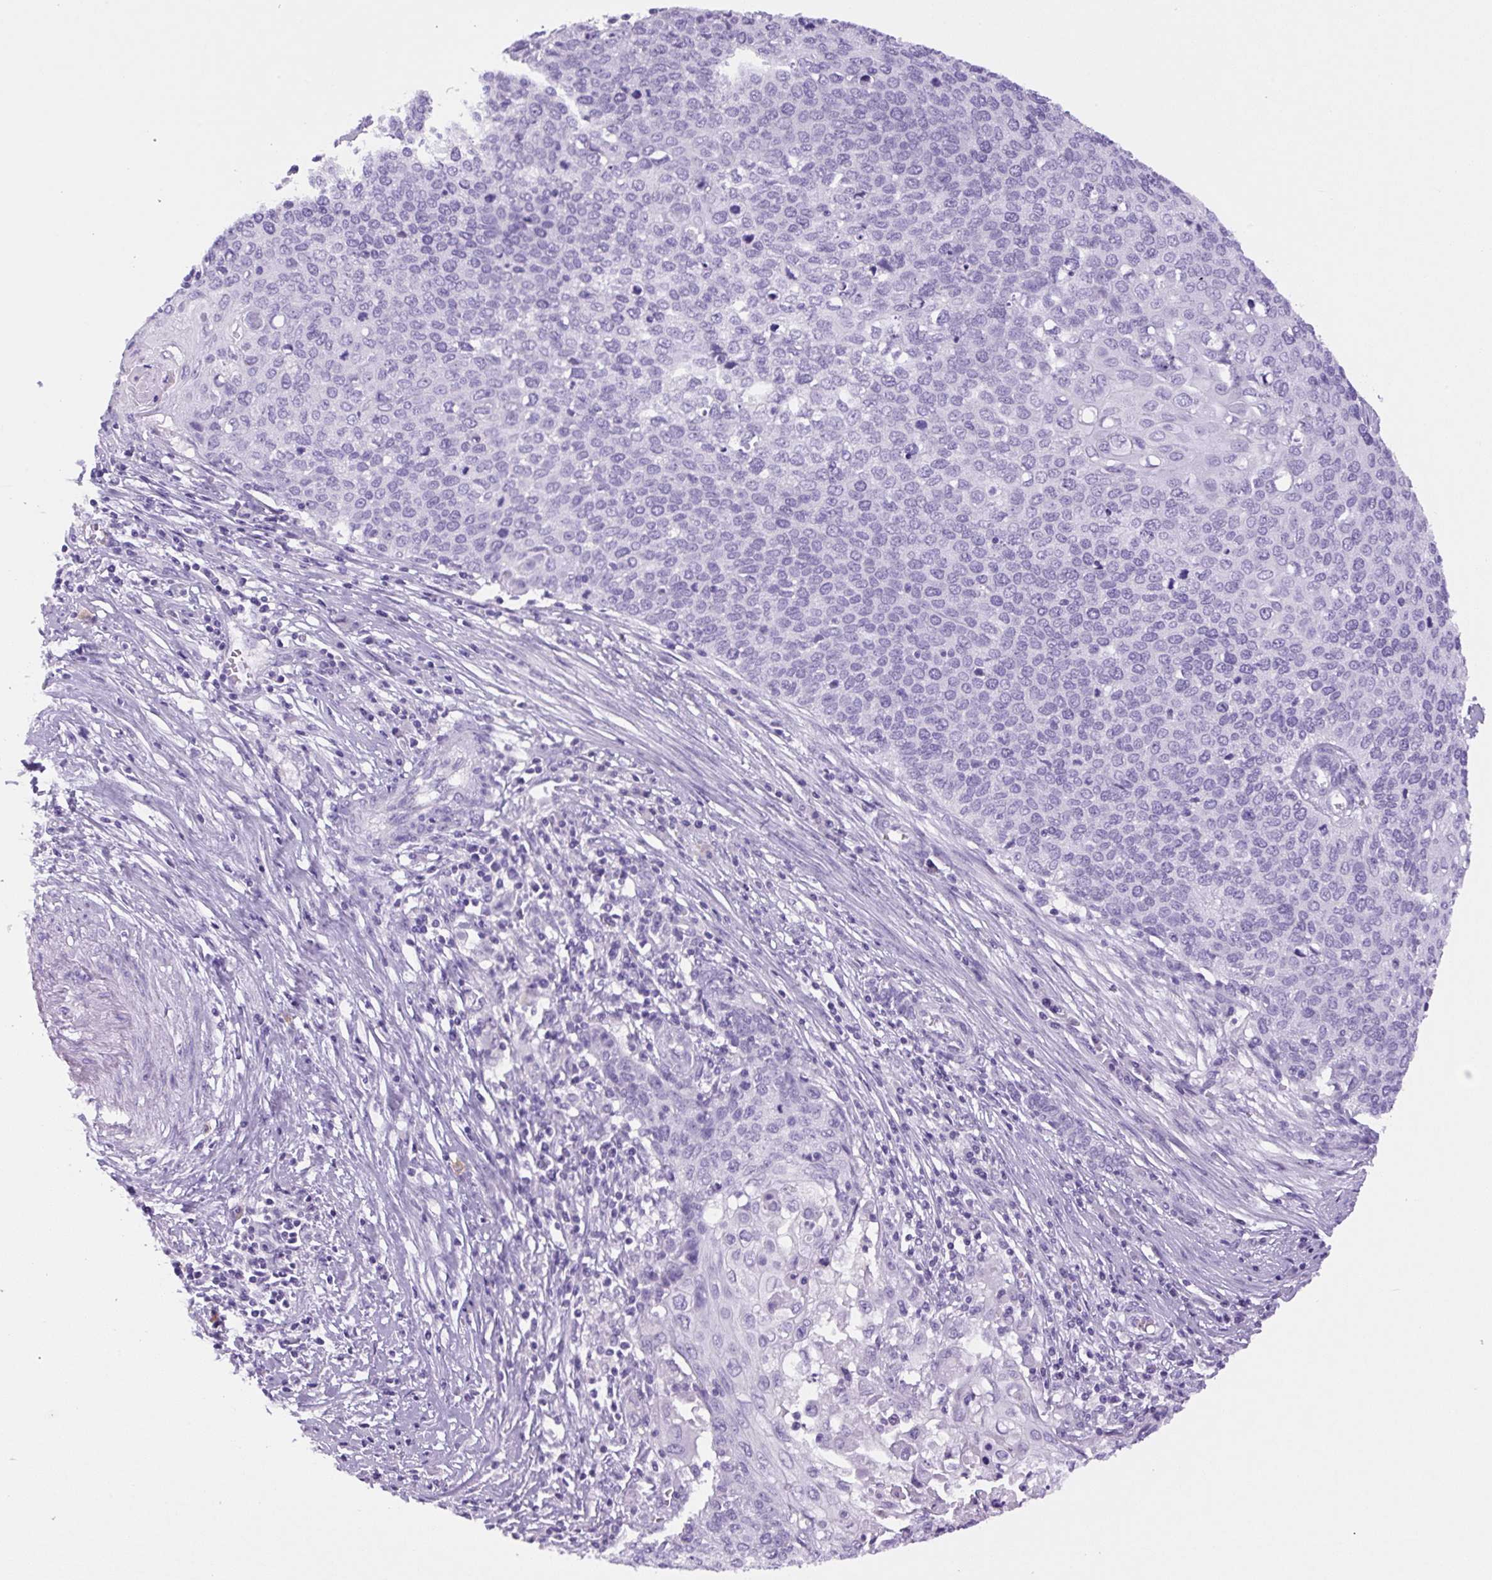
{"staining": {"intensity": "negative", "quantity": "none", "location": "none"}, "tissue": "cervical cancer", "cell_type": "Tumor cells", "image_type": "cancer", "snomed": [{"axis": "morphology", "description": "Squamous cell carcinoma, NOS"}, {"axis": "topography", "description": "Cervix"}], "caption": "A high-resolution histopathology image shows IHC staining of cervical squamous cell carcinoma, which reveals no significant expression in tumor cells.", "gene": "PRRT1", "patient": {"sex": "female", "age": 39}}